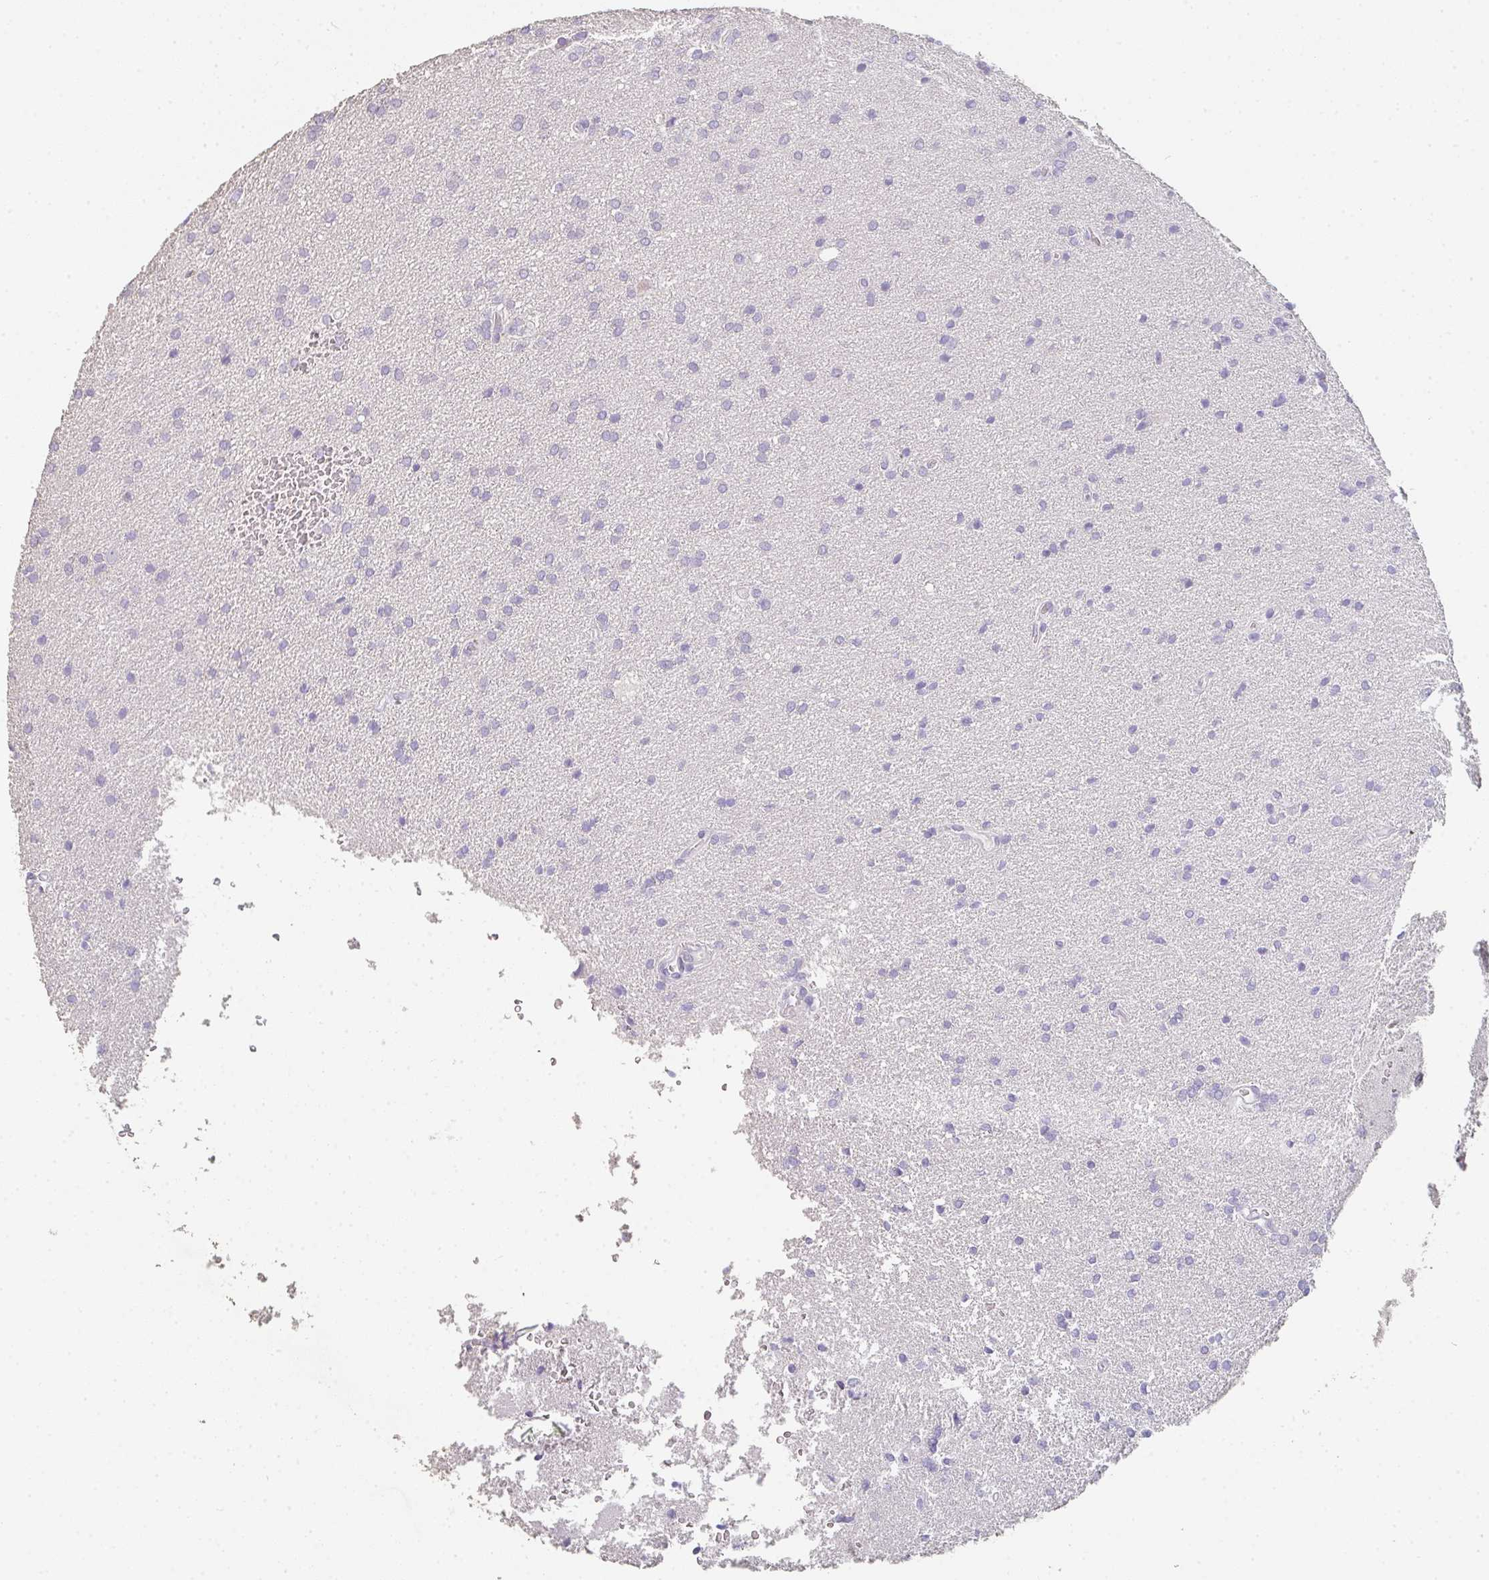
{"staining": {"intensity": "negative", "quantity": "none", "location": "none"}, "tissue": "glioma", "cell_type": "Tumor cells", "image_type": "cancer", "snomed": [{"axis": "morphology", "description": "Glioma, malignant, Low grade"}, {"axis": "topography", "description": "Brain"}], "caption": "IHC micrograph of human glioma stained for a protein (brown), which shows no staining in tumor cells.", "gene": "C1QTNF8", "patient": {"sex": "female", "age": 34}}